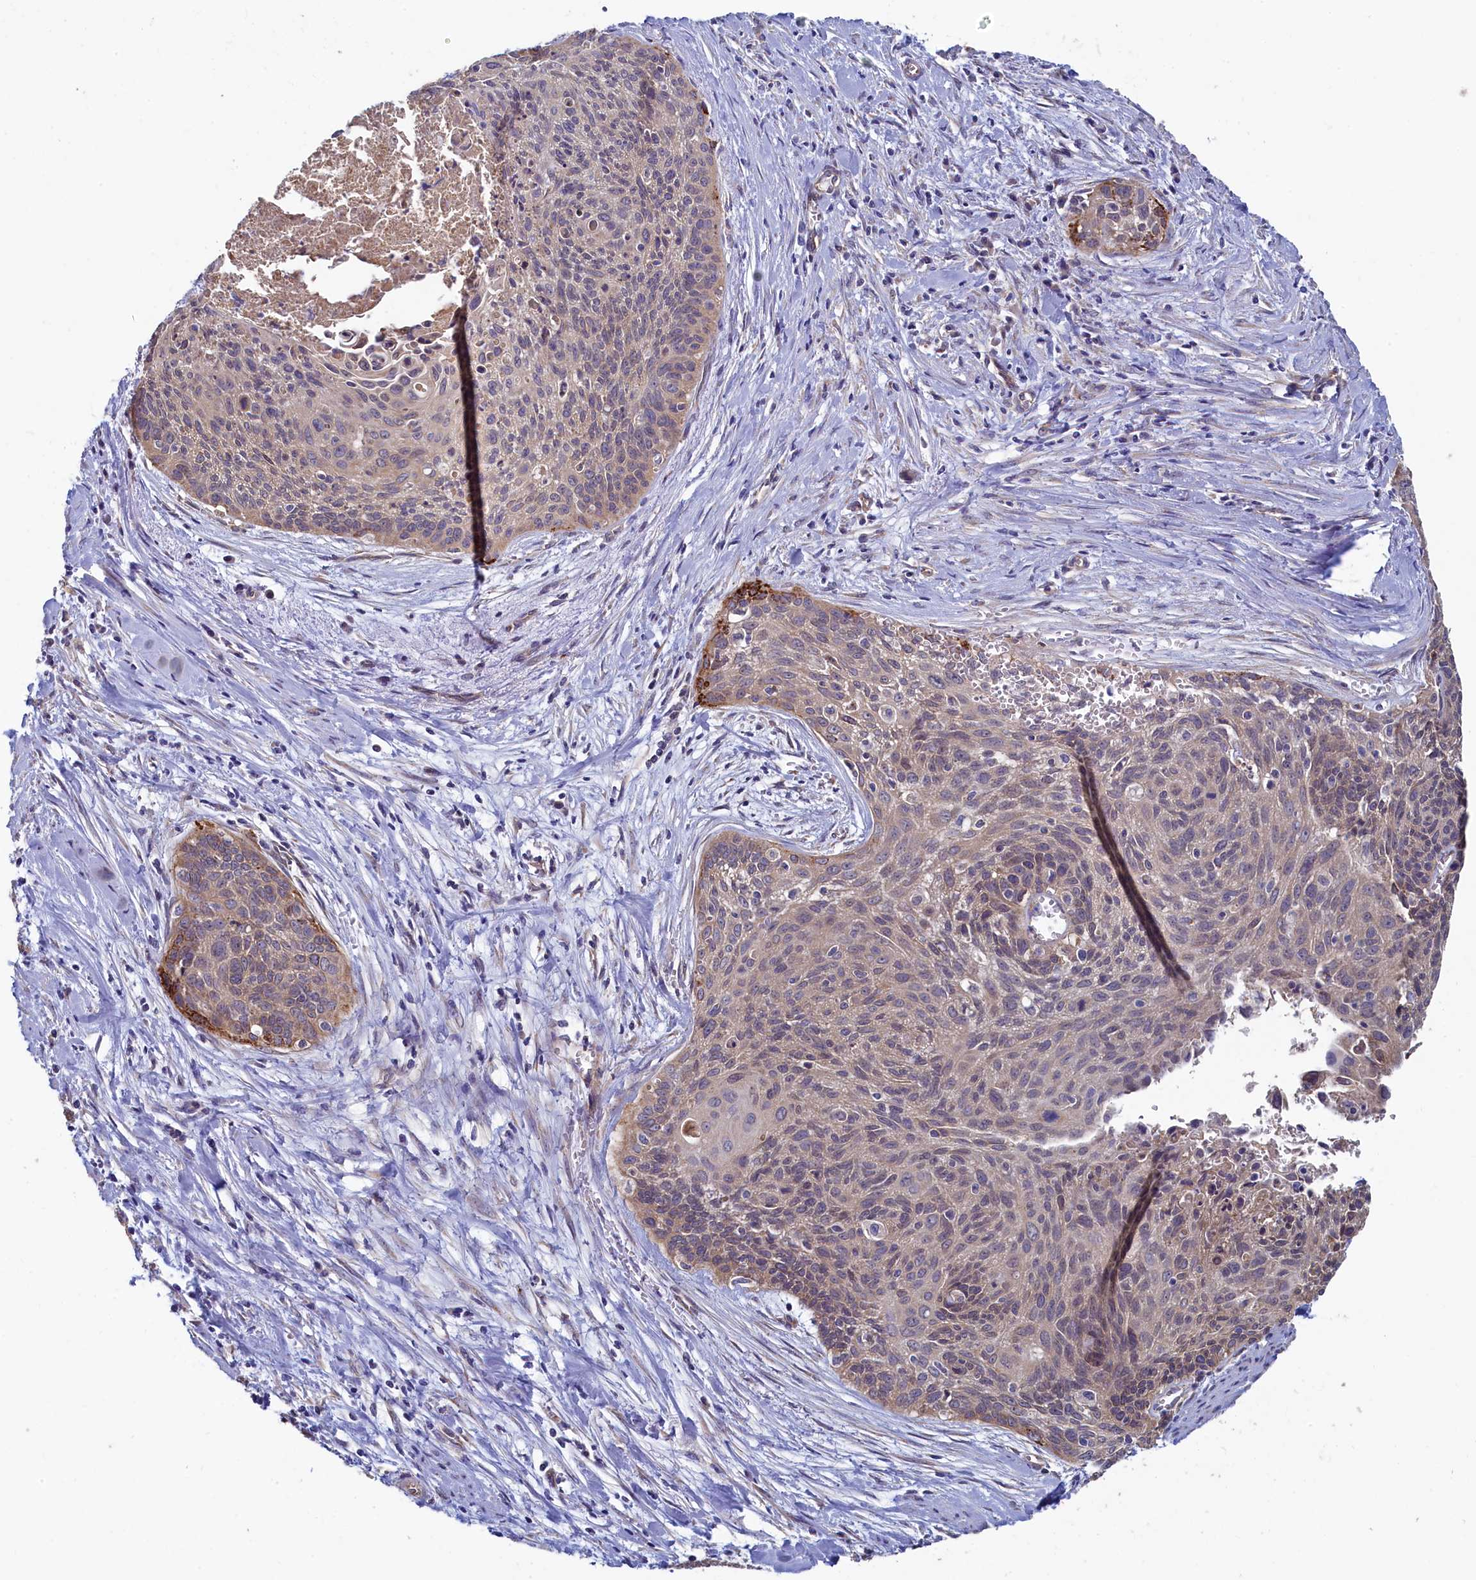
{"staining": {"intensity": "moderate", "quantity": "<25%", "location": "cytoplasmic/membranous"}, "tissue": "cervical cancer", "cell_type": "Tumor cells", "image_type": "cancer", "snomed": [{"axis": "morphology", "description": "Squamous cell carcinoma, NOS"}, {"axis": "topography", "description": "Cervix"}], "caption": "Human cervical squamous cell carcinoma stained with a brown dye demonstrates moderate cytoplasmic/membranous positive positivity in approximately <25% of tumor cells.", "gene": "SPATA2L", "patient": {"sex": "female", "age": 55}}